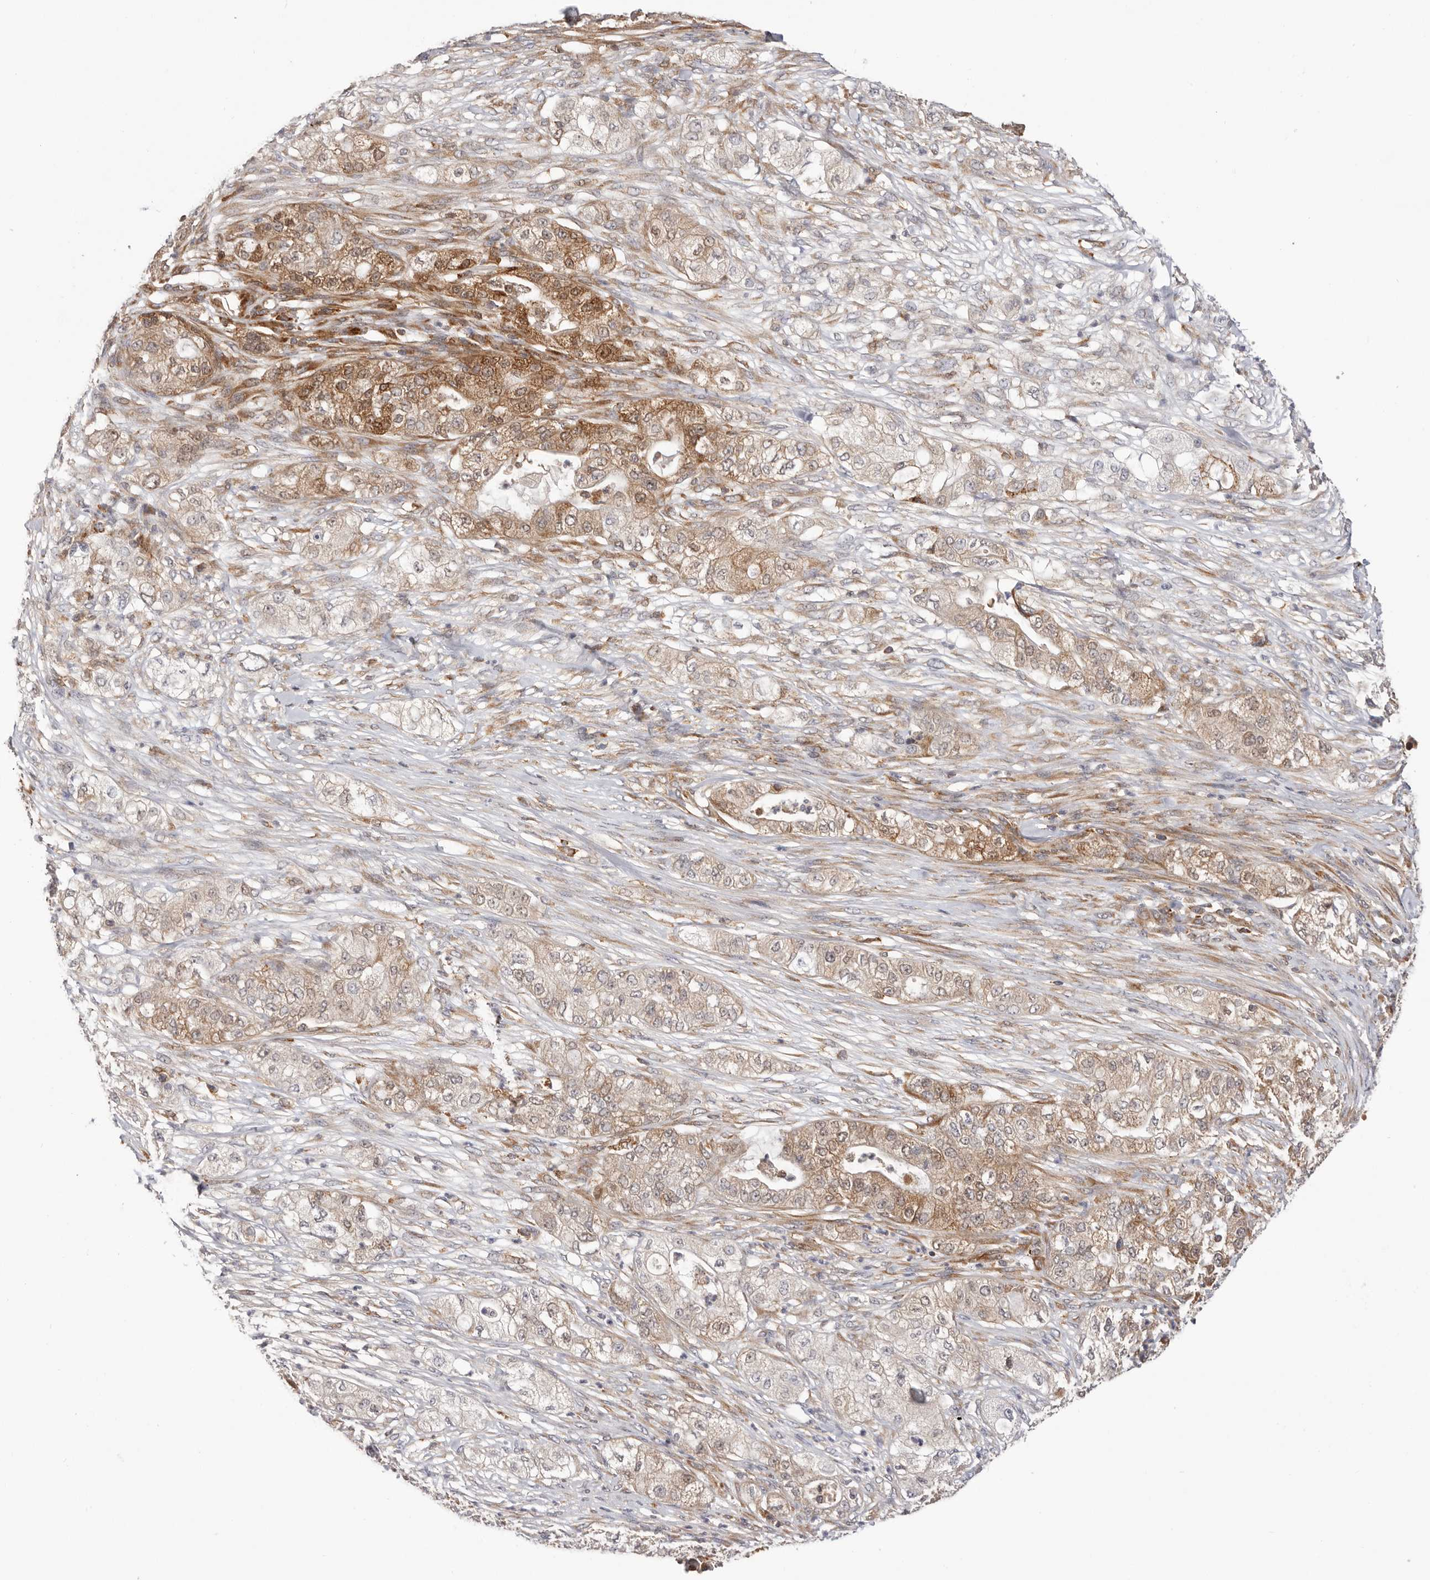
{"staining": {"intensity": "moderate", "quantity": "25%-75%", "location": "cytoplasmic/membranous"}, "tissue": "pancreatic cancer", "cell_type": "Tumor cells", "image_type": "cancer", "snomed": [{"axis": "morphology", "description": "Adenocarcinoma, NOS"}, {"axis": "topography", "description": "Pancreas"}], "caption": "Protein analysis of pancreatic cancer (adenocarcinoma) tissue reveals moderate cytoplasmic/membranous positivity in about 25%-75% of tumor cells. Using DAB (3,3'-diaminobenzidine) (brown) and hematoxylin (blue) stains, captured at high magnification using brightfield microscopy.", "gene": "RNF213", "patient": {"sex": "female", "age": 78}}